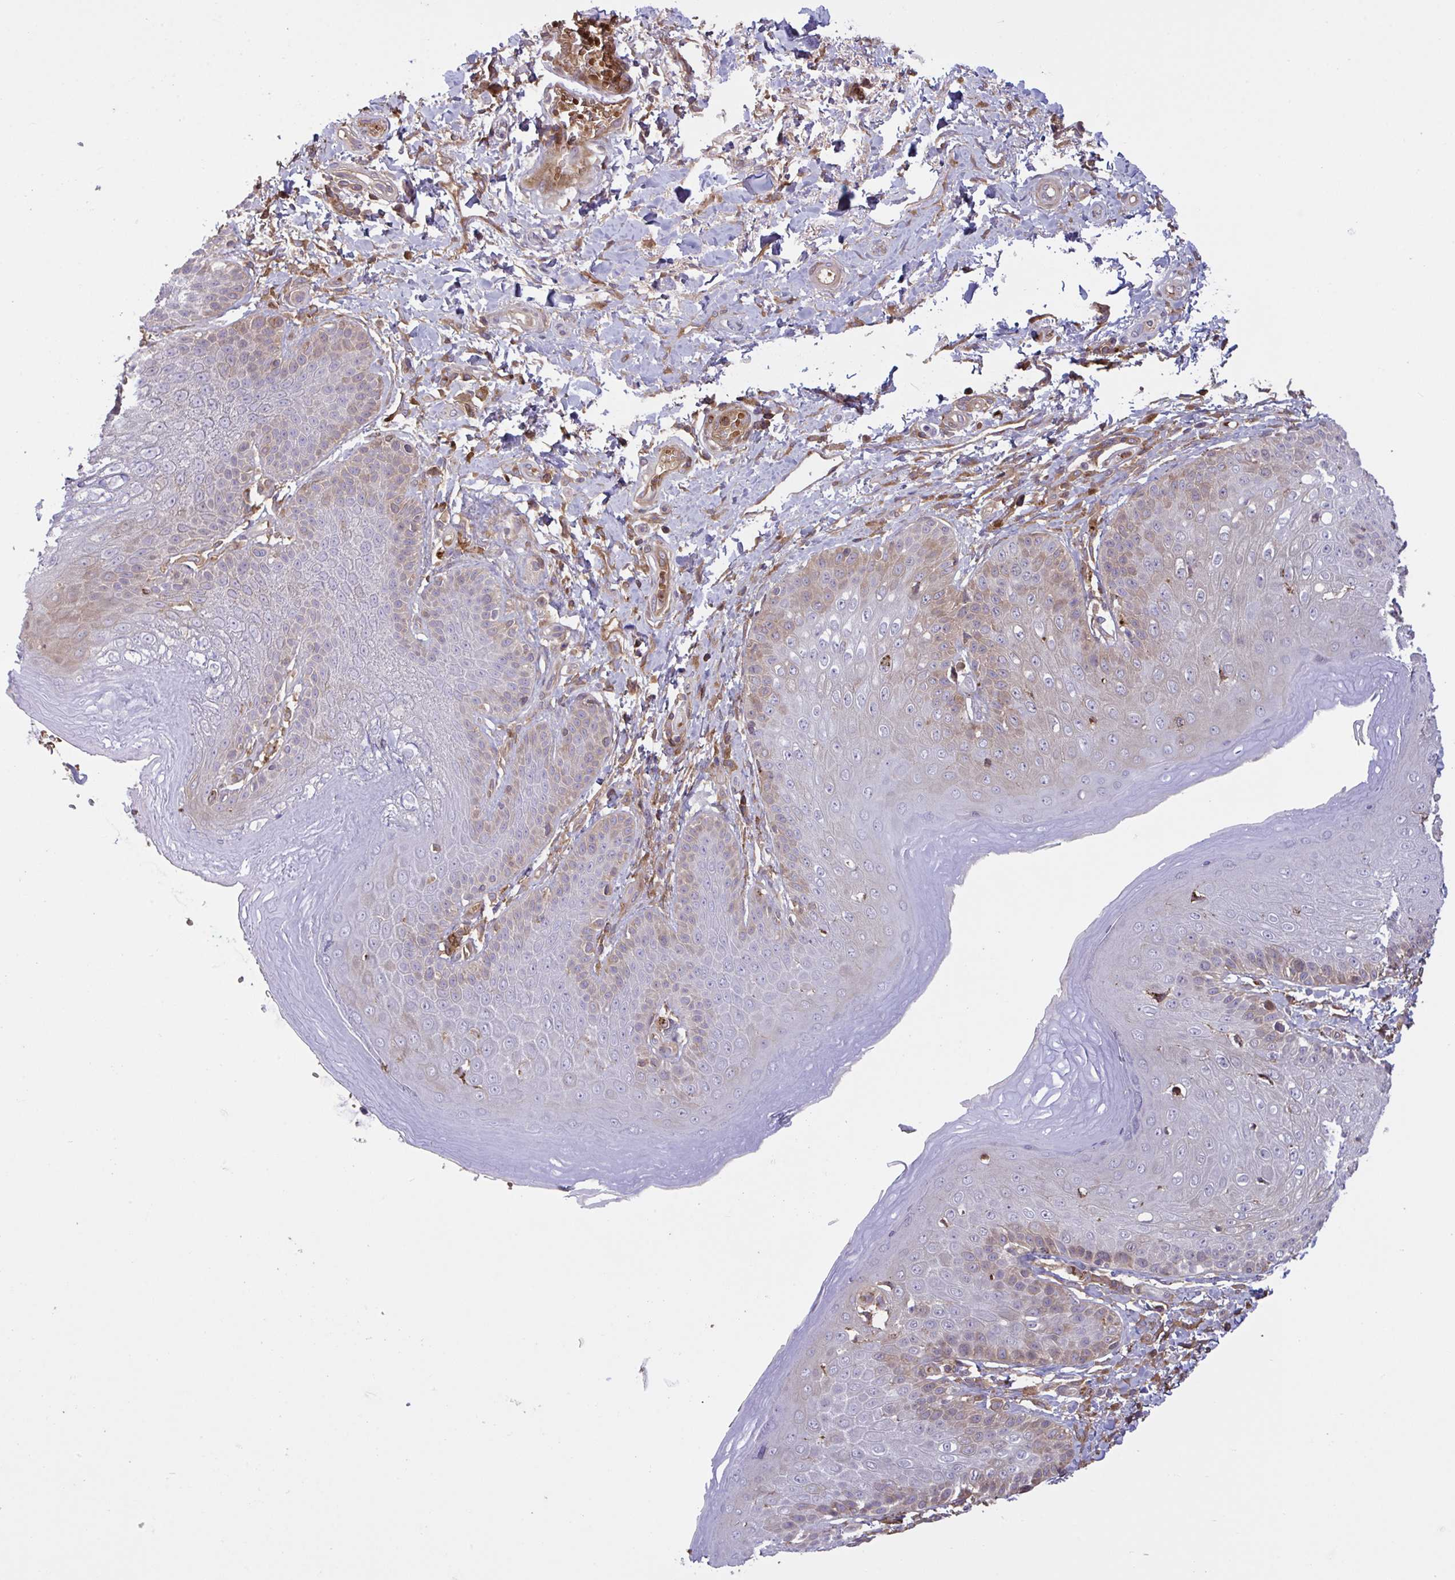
{"staining": {"intensity": "weak", "quantity": "<25%", "location": "cytoplasmic/membranous"}, "tissue": "skin", "cell_type": "Epidermal cells", "image_type": "normal", "snomed": [{"axis": "morphology", "description": "Normal tissue, NOS"}, {"axis": "topography", "description": "Peripheral nerve tissue"}], "caption": "The immunohistochemistry (IHC) photomicrograph has no significant positivity in epidermal cells of skin.", "gene": "IL1R1", "patient": {"sex": "male", "age": 51}}